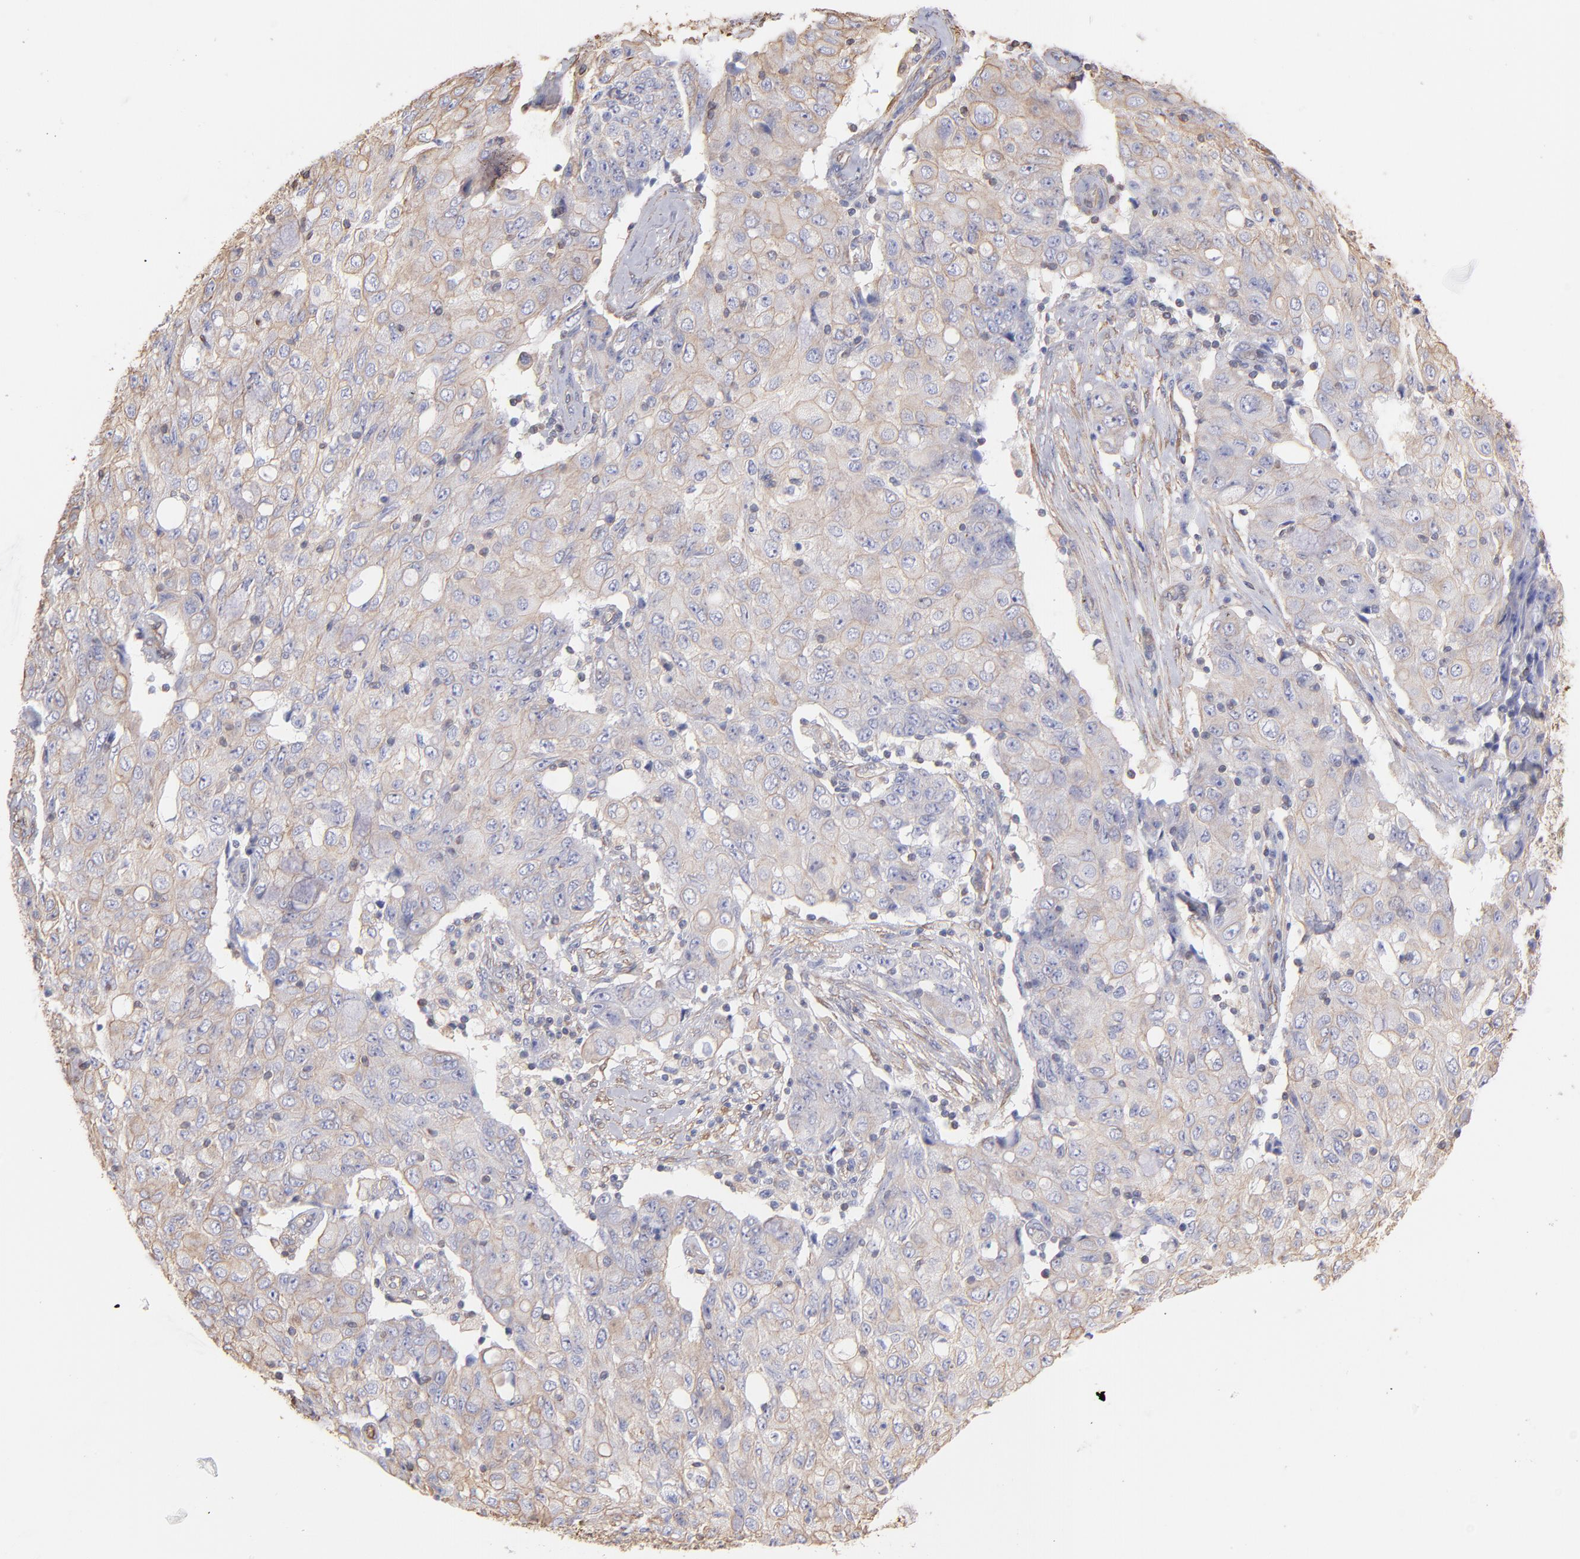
{"staining": {"intensity": "weak", "quantity": ">75%", "location": "cytoplasmic/membranous"}, "tissue": "ovarian cancer", "cell_type": "Tumor cells", "image_type": "cancer", "snomed": [{"axis": "morphology", "description": "Carcinoma, endometroid"}, {"axis": "topography", "description": "Ovary"}], "caption": "Immunohistochemistry (IHC) (DAB (3,3'-diaminobenzidine)) staining of endometroid carcinoma (ovarian) reveals weak cytoplasmic/membranous protein staining in about >75% of tumor cells. The protein is stained brown, and the nuclei are stained in blue (DAB (3,3'-diaminobenzidine) IHC with brightfield microscopy, high magnification).", "gene": "PLEC", "patient": {"sex": "female", "age": 42}}